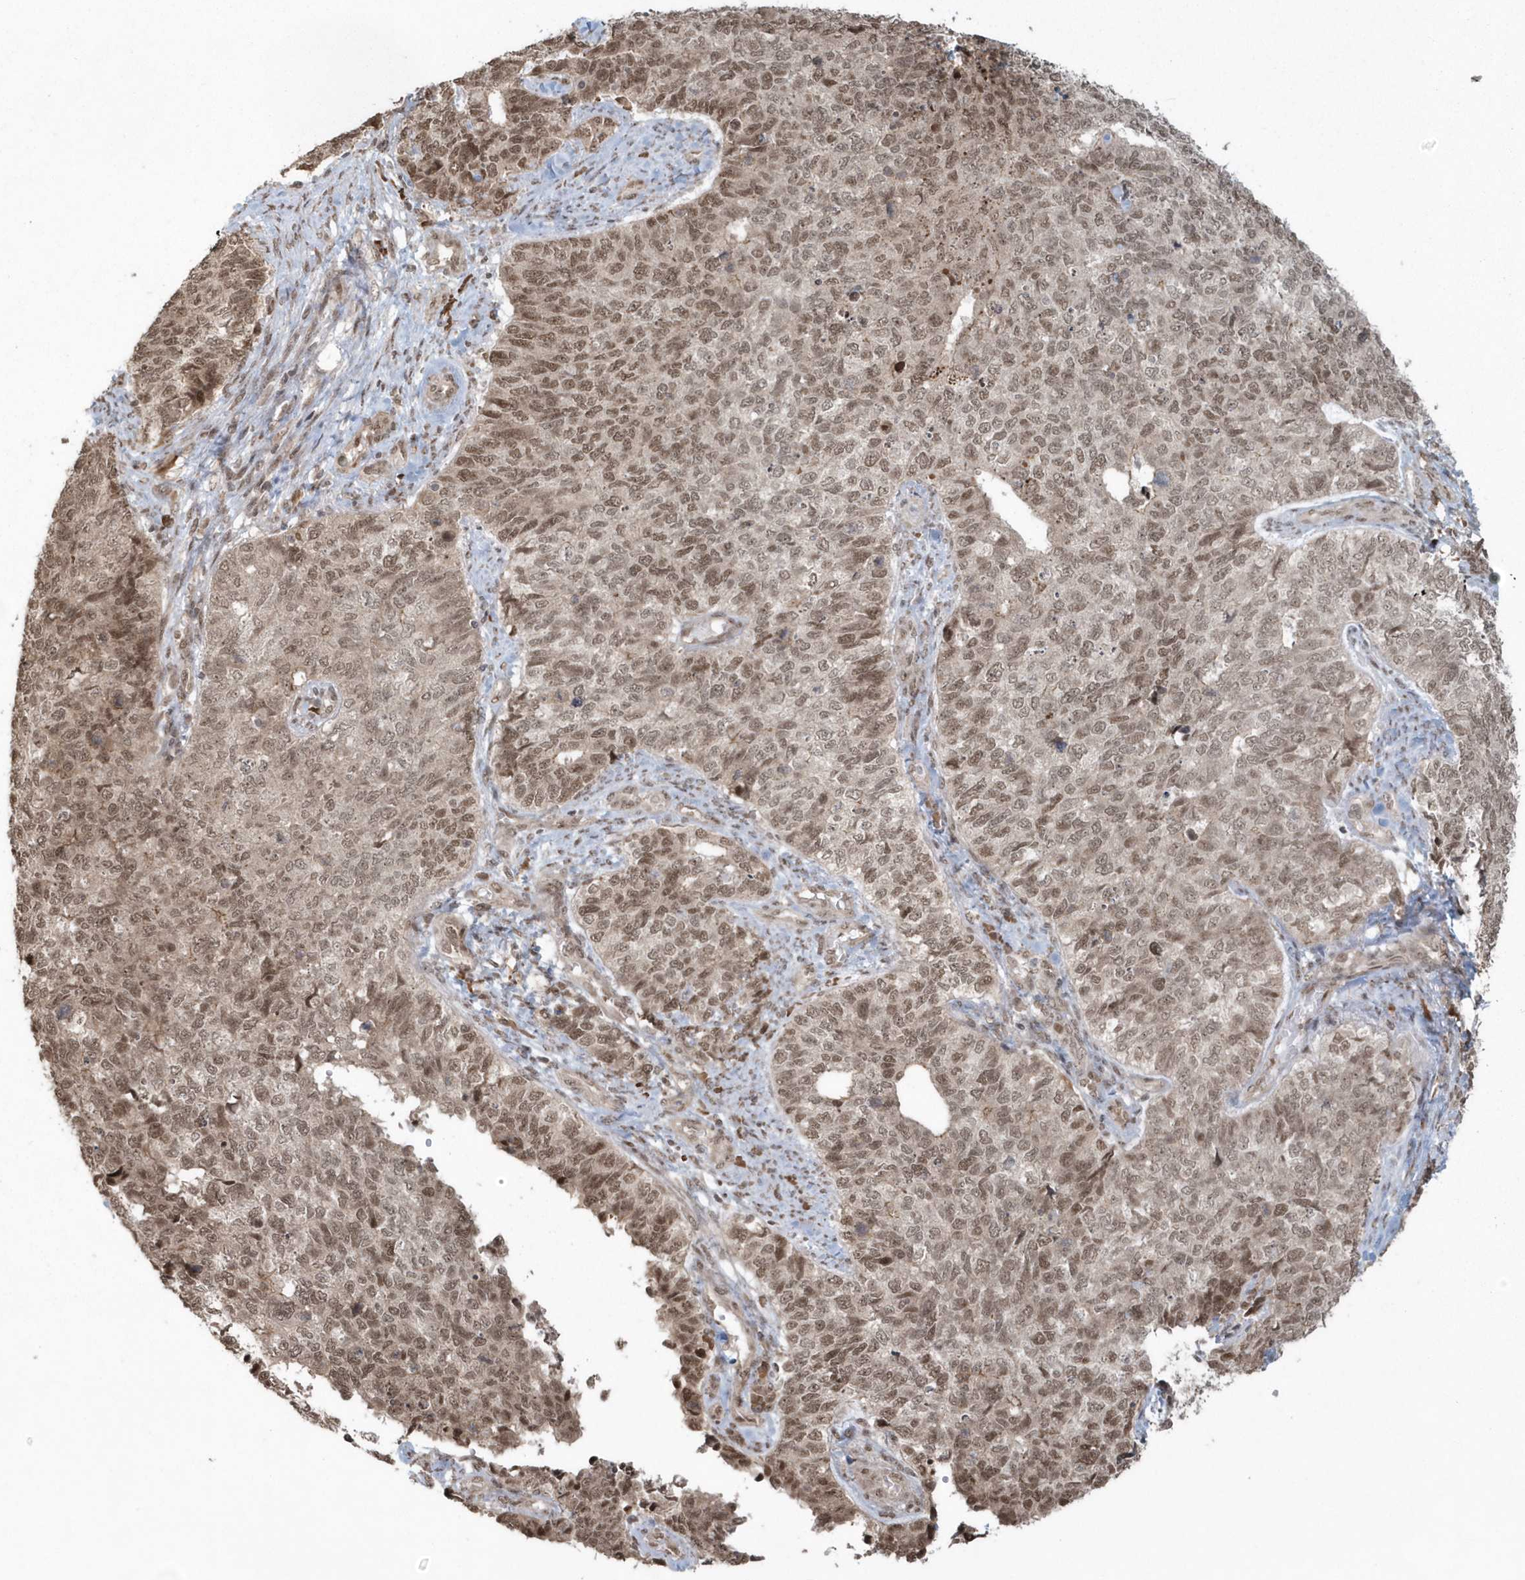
{"staining": {"intensity": "moderate", "quantity": ">75%", "location": "nuclear"}, "tissue": "cervical cancer", "cell_type": "Tumor cells", "image_type": "cancer", "snomed": [{"axis": "morphology", "description": "Squamous cell carcinoma, NOS"}, {"axis": "topography", "description": "Cervix"}], "caption": "The photomicrograph reveals immunohistochemical staining of cervical cancer. There is moderate nuclear positivity is seen in approximately >75% of tumor cells.", "gene": "EPB41L4A", "patient": {"sex": "female", "age": 63}}